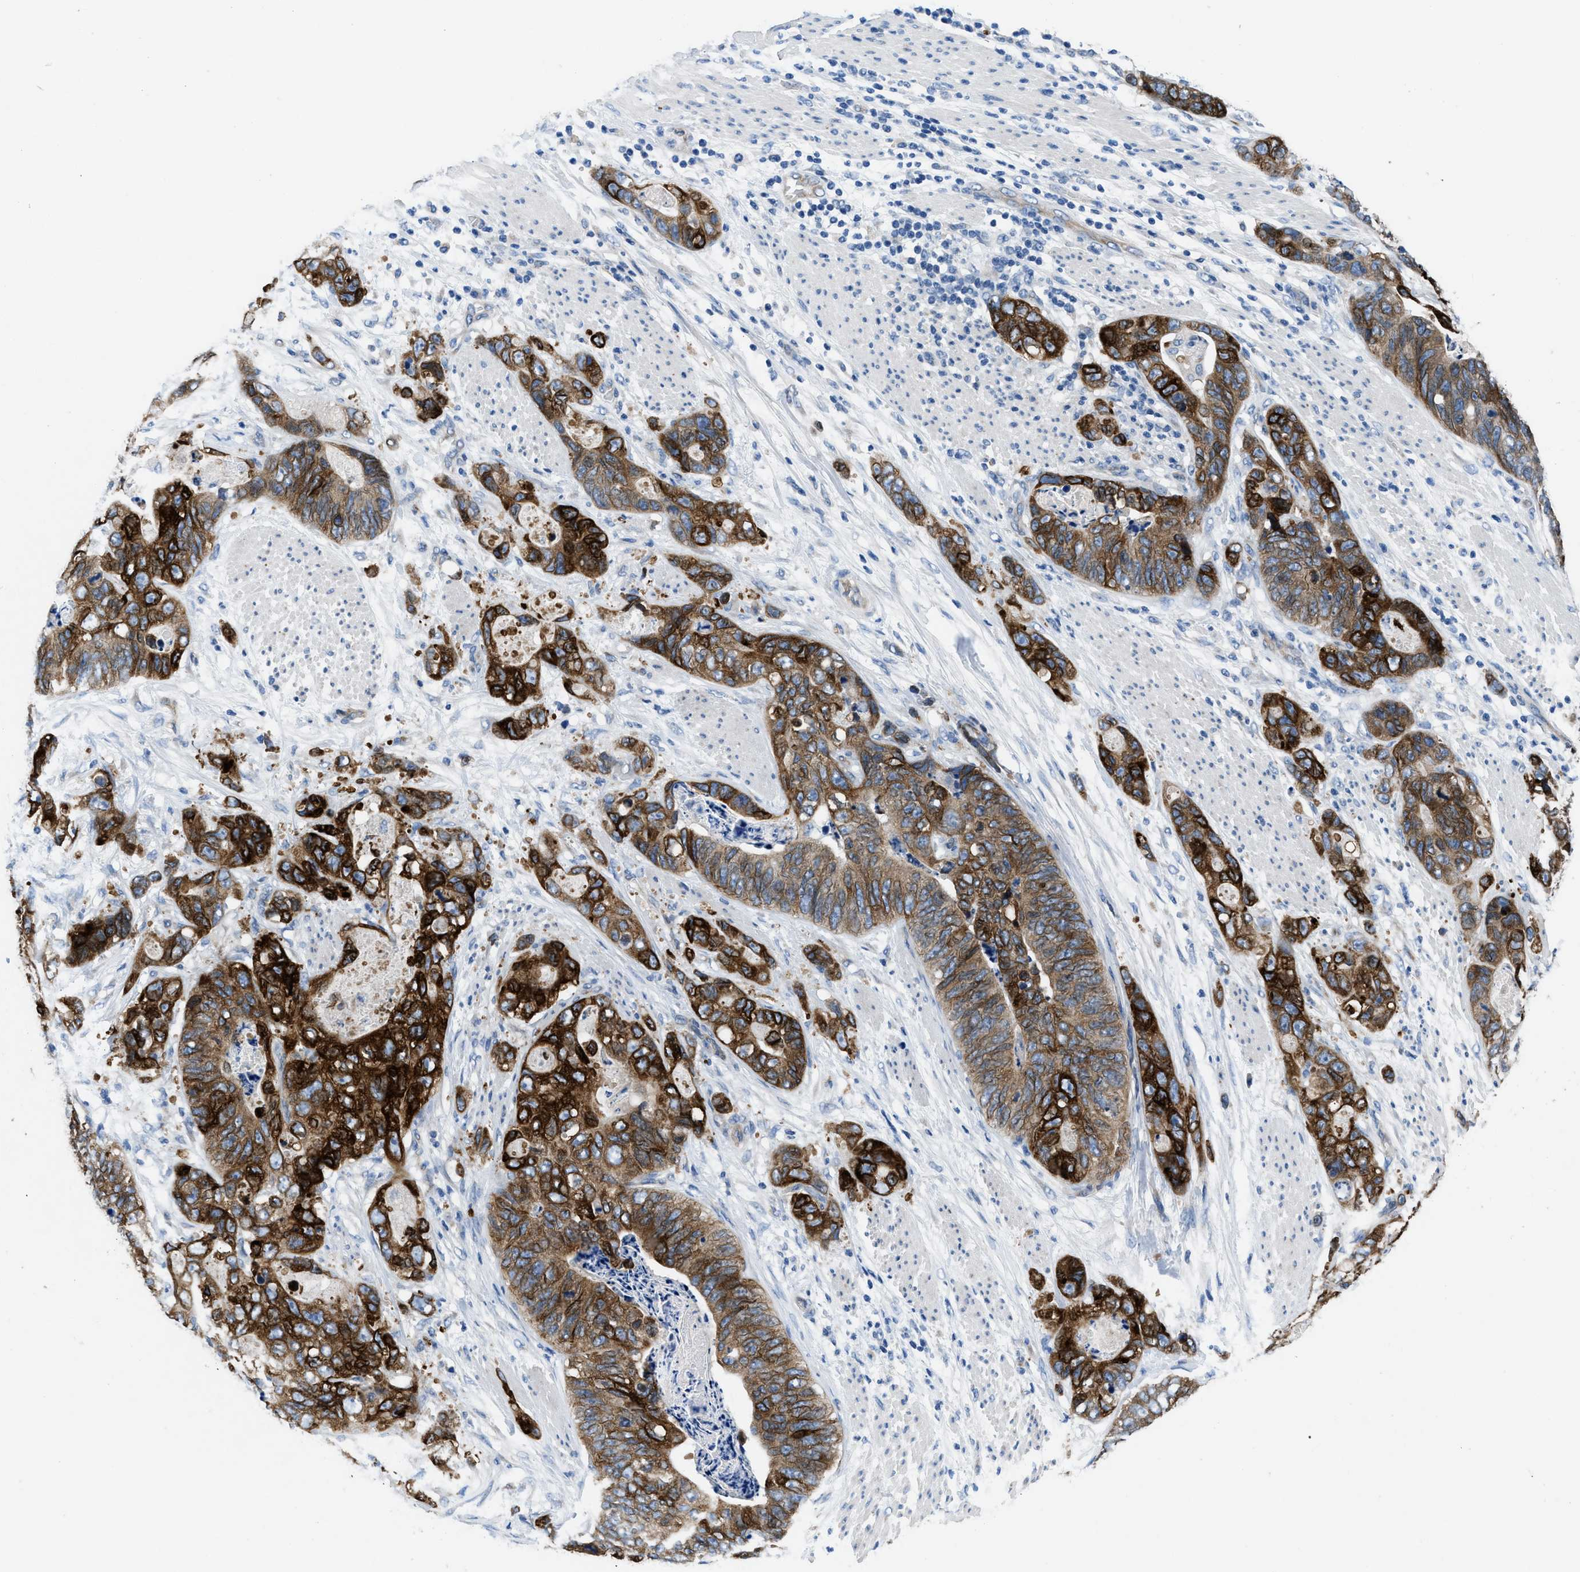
{"staining": {"intensity": "strong", "quantity": ">75%", "location": "cytoplasmic/membranous"}, "tissue": "stomach cancer", "cell_type": "Tumor cells", "image_type": "cancer", "snomed": [{"axis": "morphology", "description": "Adenocarcinoma, NOS"}, {"axis": "topography", "description": "Stomach"}], "caption": "DAB immunohistochemical staining of human stomach cancer demonstrates strong cytoplasmic/membranous protein expression in approximately >75% of tumor cells. The protein of interest is stained brown, and the nuclei are stained in blue (DAB IHC with brightfield microscopy, high magnification).", "gene": "PGR", "patient": {"sex": "female", "age": 89}}